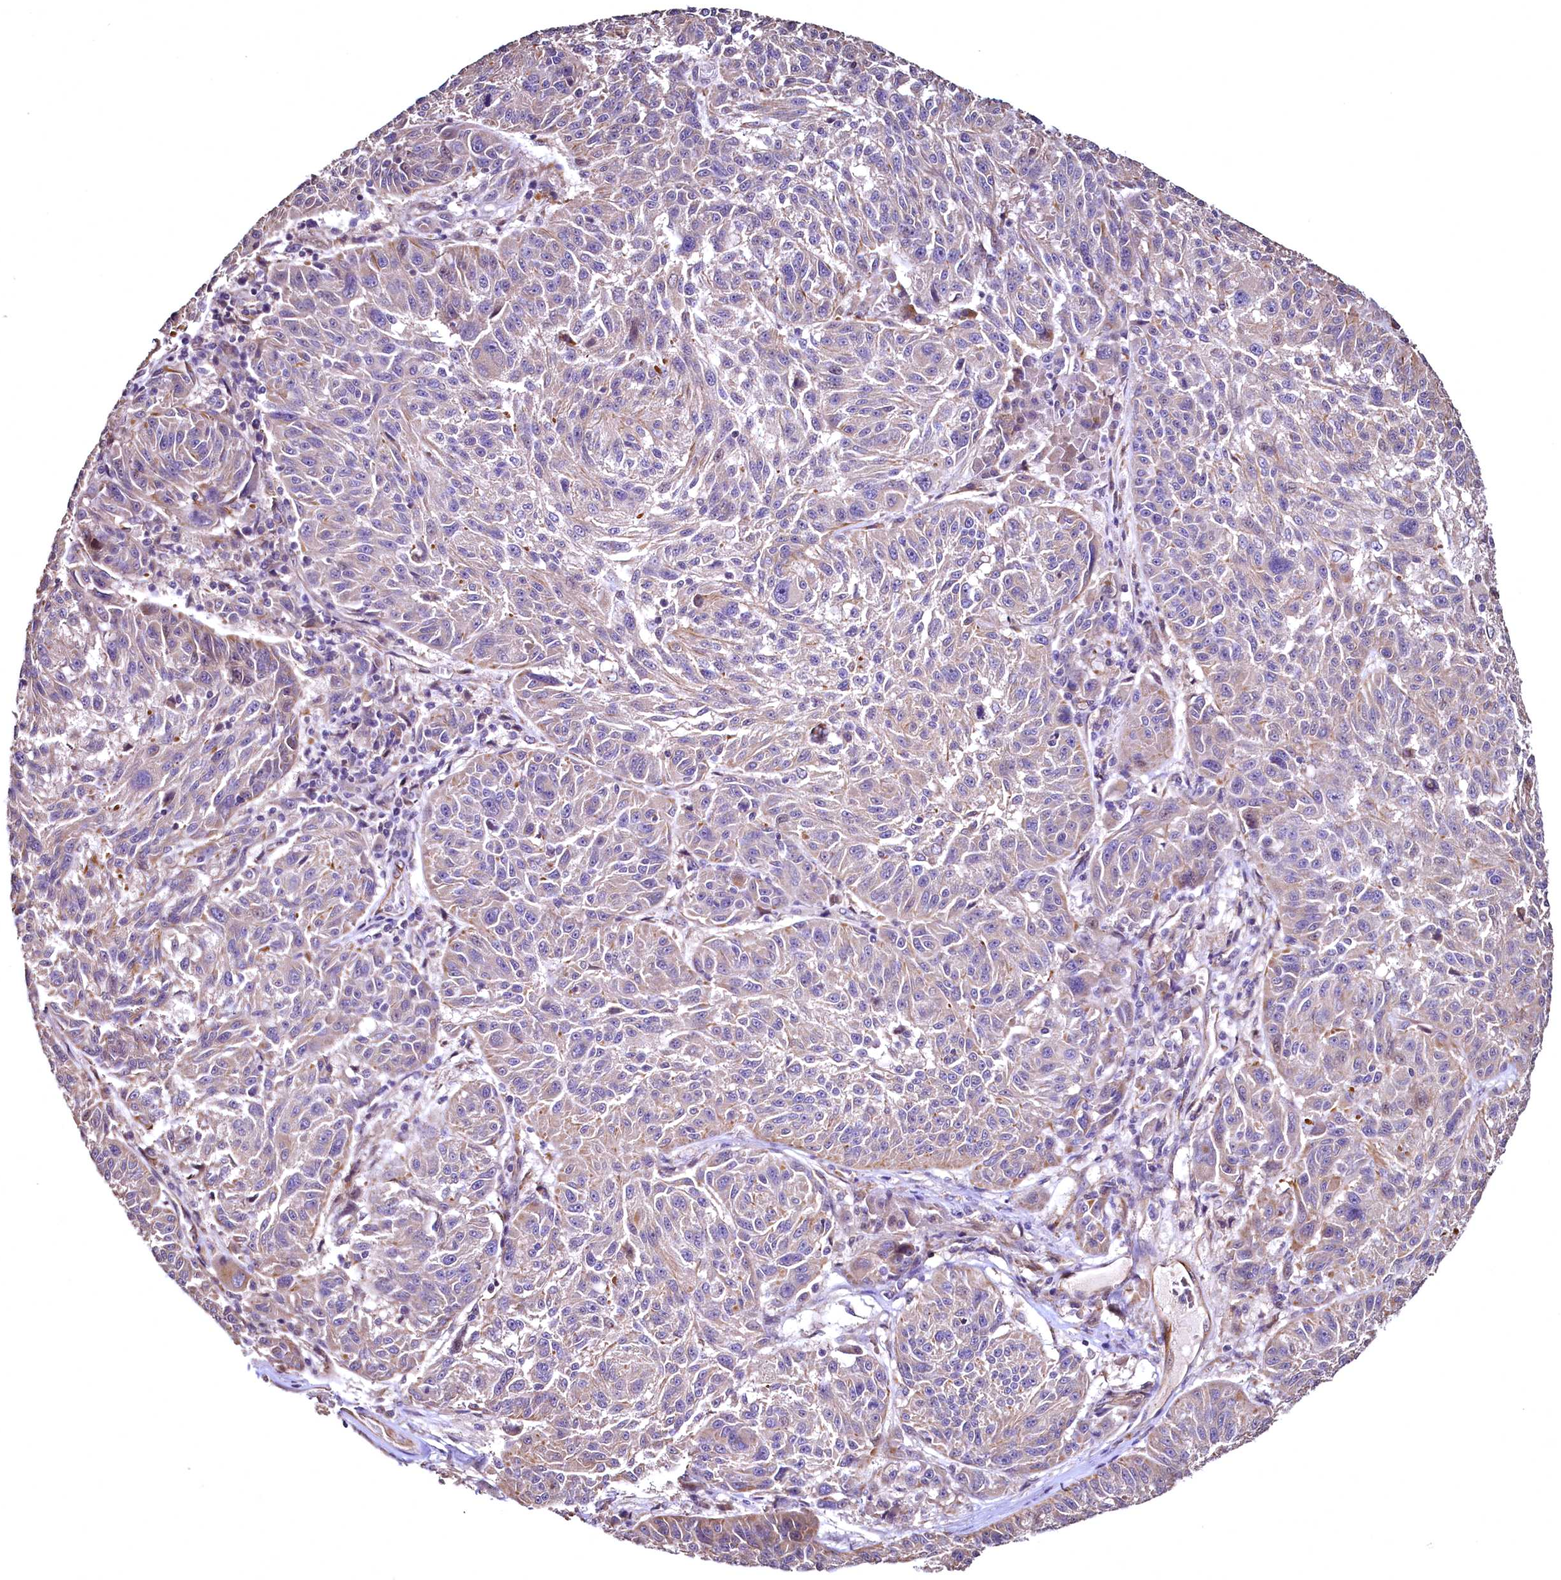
{"staining": {"intensity": "negative", "quantity": "none", "location": "none"}, "tissue": "melanoma", "cell_type": "Tumor cells", "image_type": "cancer", "snomed": [{"axis": "morphology", "description": "Malignant melanoma, NOS"}, {"axis": "topography", "description": "Skin"}], "caption": "This is an immunohistochemistry micrograph of malignant melanoma. There is no staining in tumor cells.", "gene": "TBCEL", "patient": {"sex": "male", "age": 53}}